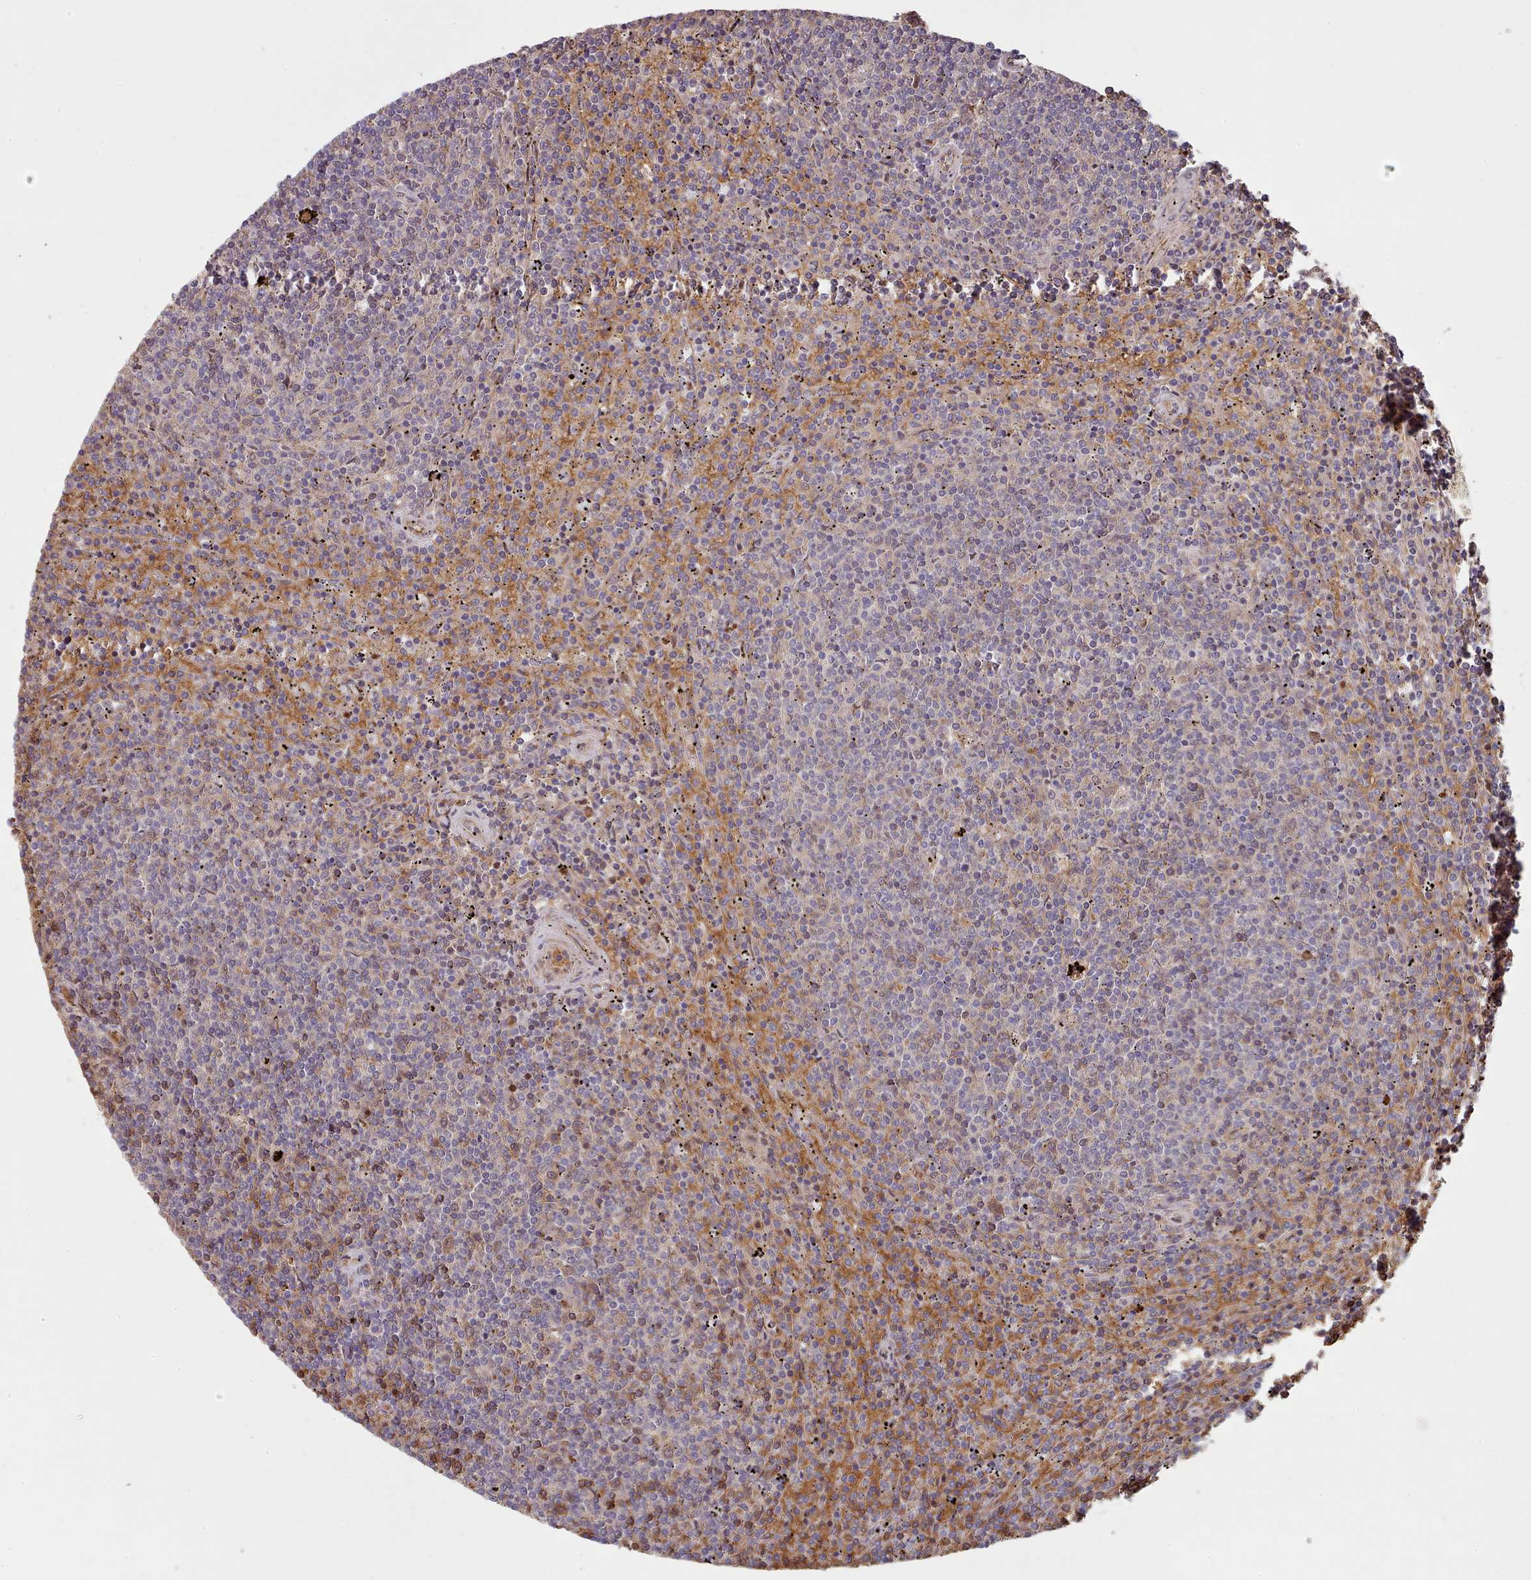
{"staining": {"intensity": "moderate", "quantity": "<25%", "location": "cytoplasmic/membranous,nuclear"}, "tissue": "lymphoma", "cell_type": "Tumor cells", "image_type": "cancer", "snomed": [{"axis": "morphology", "description": "Malignant lymphoma, non-Hodgkin's type, Low grade"}, {"axis": "topography", "description": "Spleen"}], "caption": "An immunohistochemistry (IHC) micrograph of neoplastic tissue is shown. Protein staining in brown highlights moderate cytoplasmic/membranous and nuclear positivity in malignant lymphoma, non-Hodgkin's type (low-grade) within tumor cells.", "gene": "CLNS1A", "patient": {"sex": "female", "age": 50}}